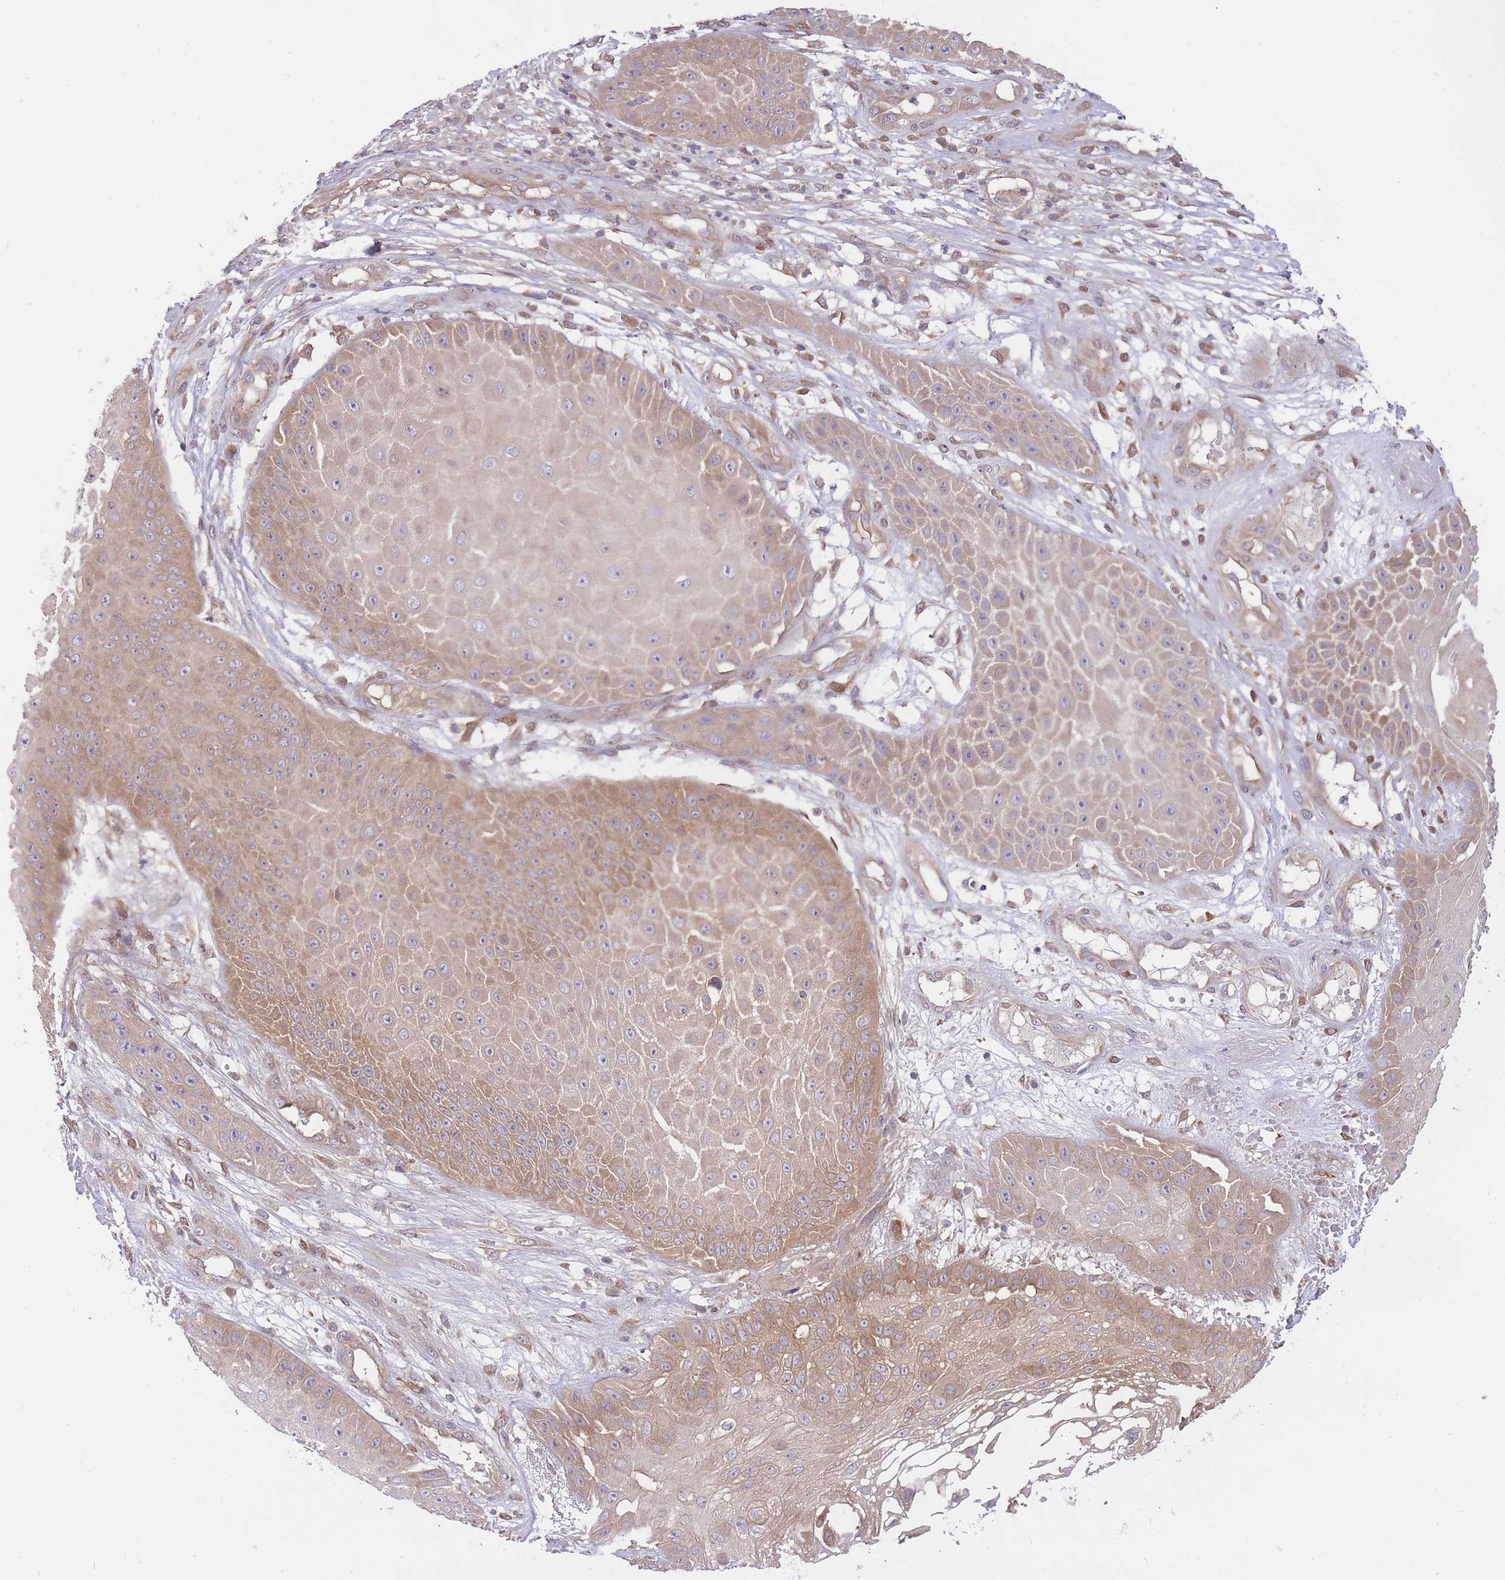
{"staining": {"intensity": "weak", "quantity": "25%-75%", "location": "cytoplasmic/membranous"}, "tissue": "skin cancer", "cell_type": "Tumor cells", "image_type": "cancer", "snomed": [{"axis": "morphology", "description": "Squamous cell carcinoma, NOS"}, {"axis": "topography", "description": "Skin"}], "caption": "Squamous cell carcinoma (skin) stained with a protein marker displays weak staining in tumor cells.", "gene": "PREP", "patient": {"sex": "male", "age": 70}}